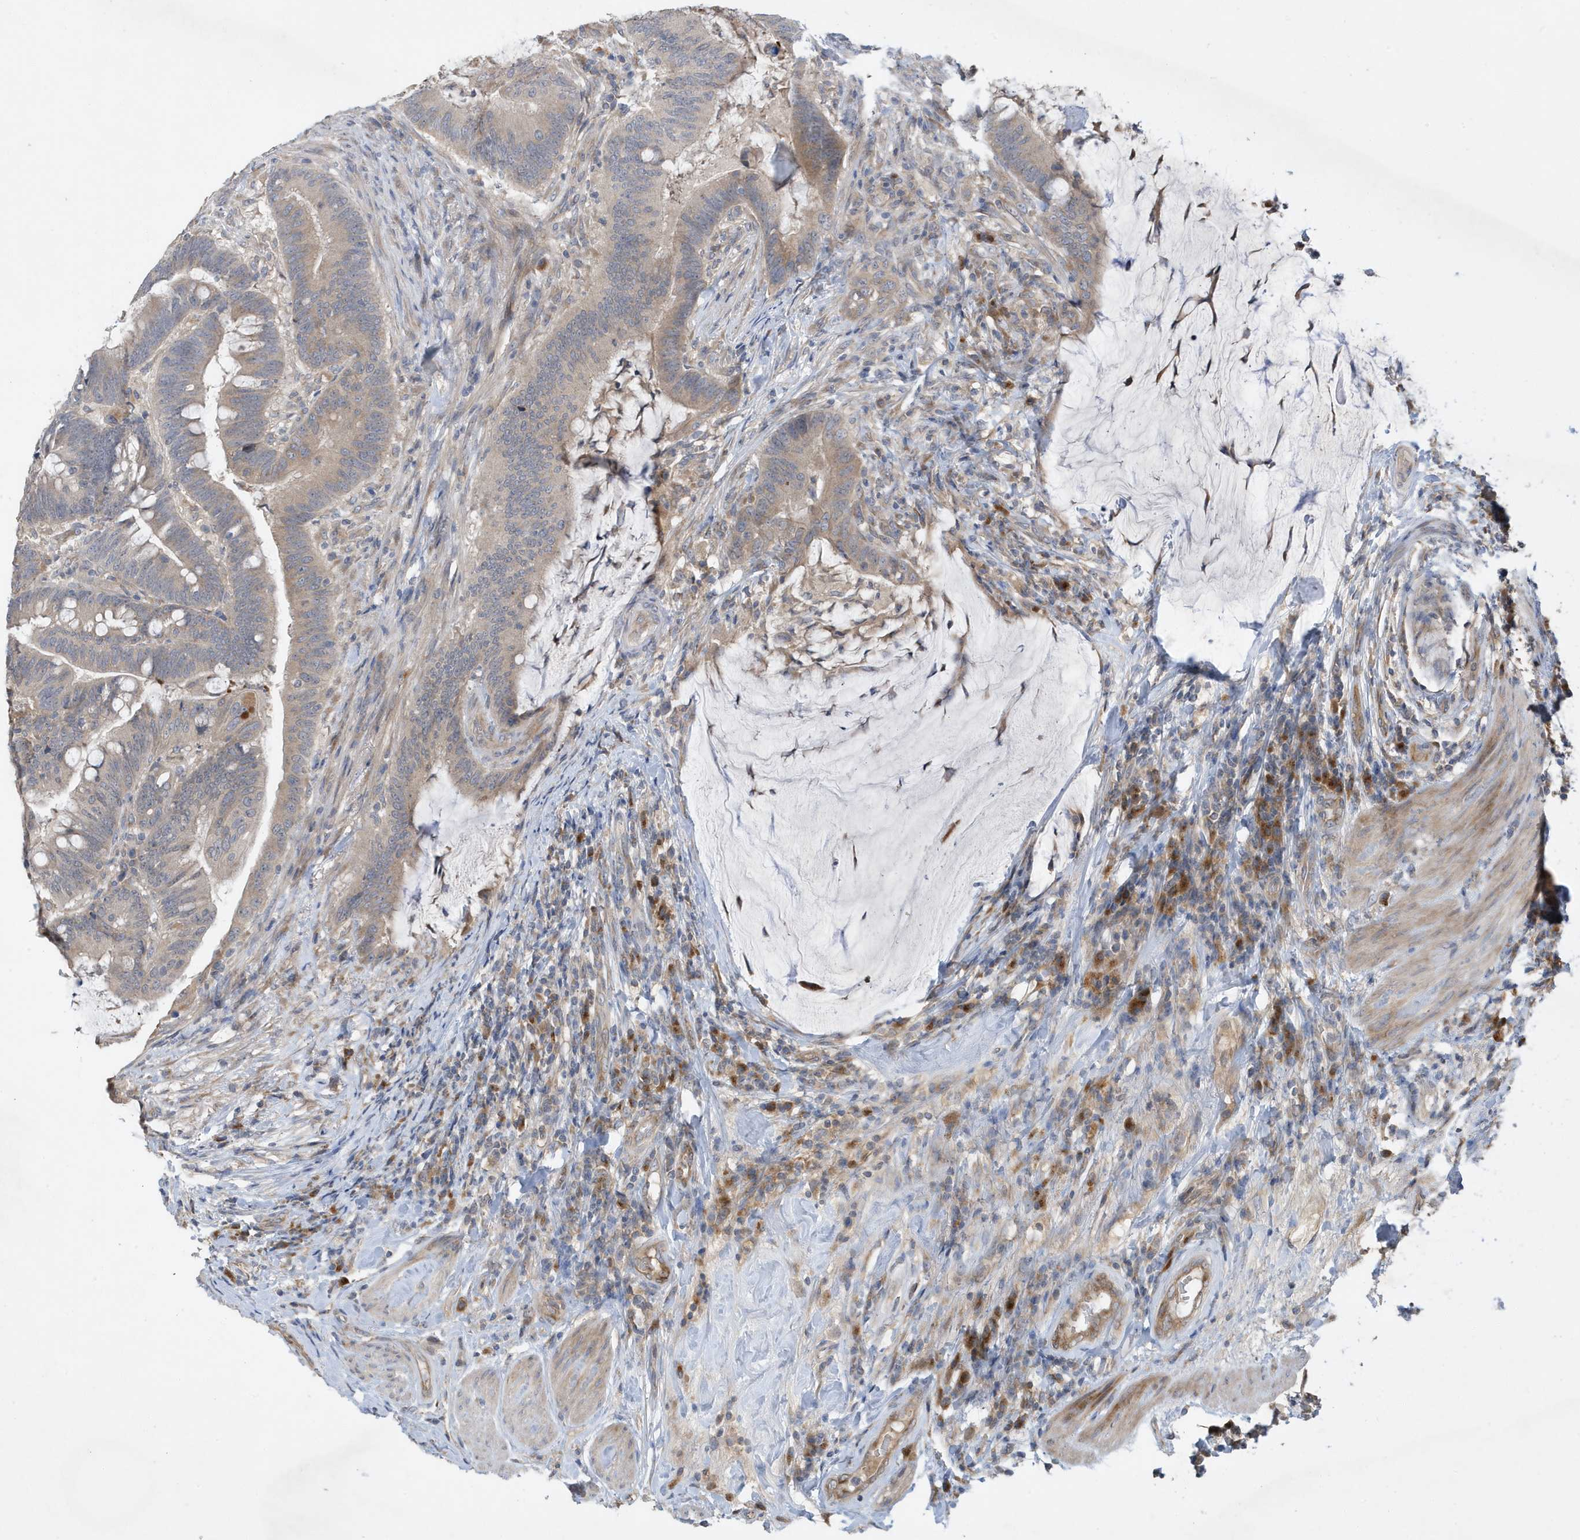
{"staining": {"intensity": "negative", "quantity": "none", "location": "none"}, "tissue": "colorectal cancer", "cell_type": "Tumor cells", "image_type": "cancer", "snomed": [{"axis": "morphology", "description": "Adenocarcinoma, NOS"}, {"axis": "topography", "description": "Colon"}], "caption": "Tumor cells show no significant staining in colorectal adenocarcinoma.", "gene": "LAPTM4A", "patient": {"sex": "female", "age": 66}}